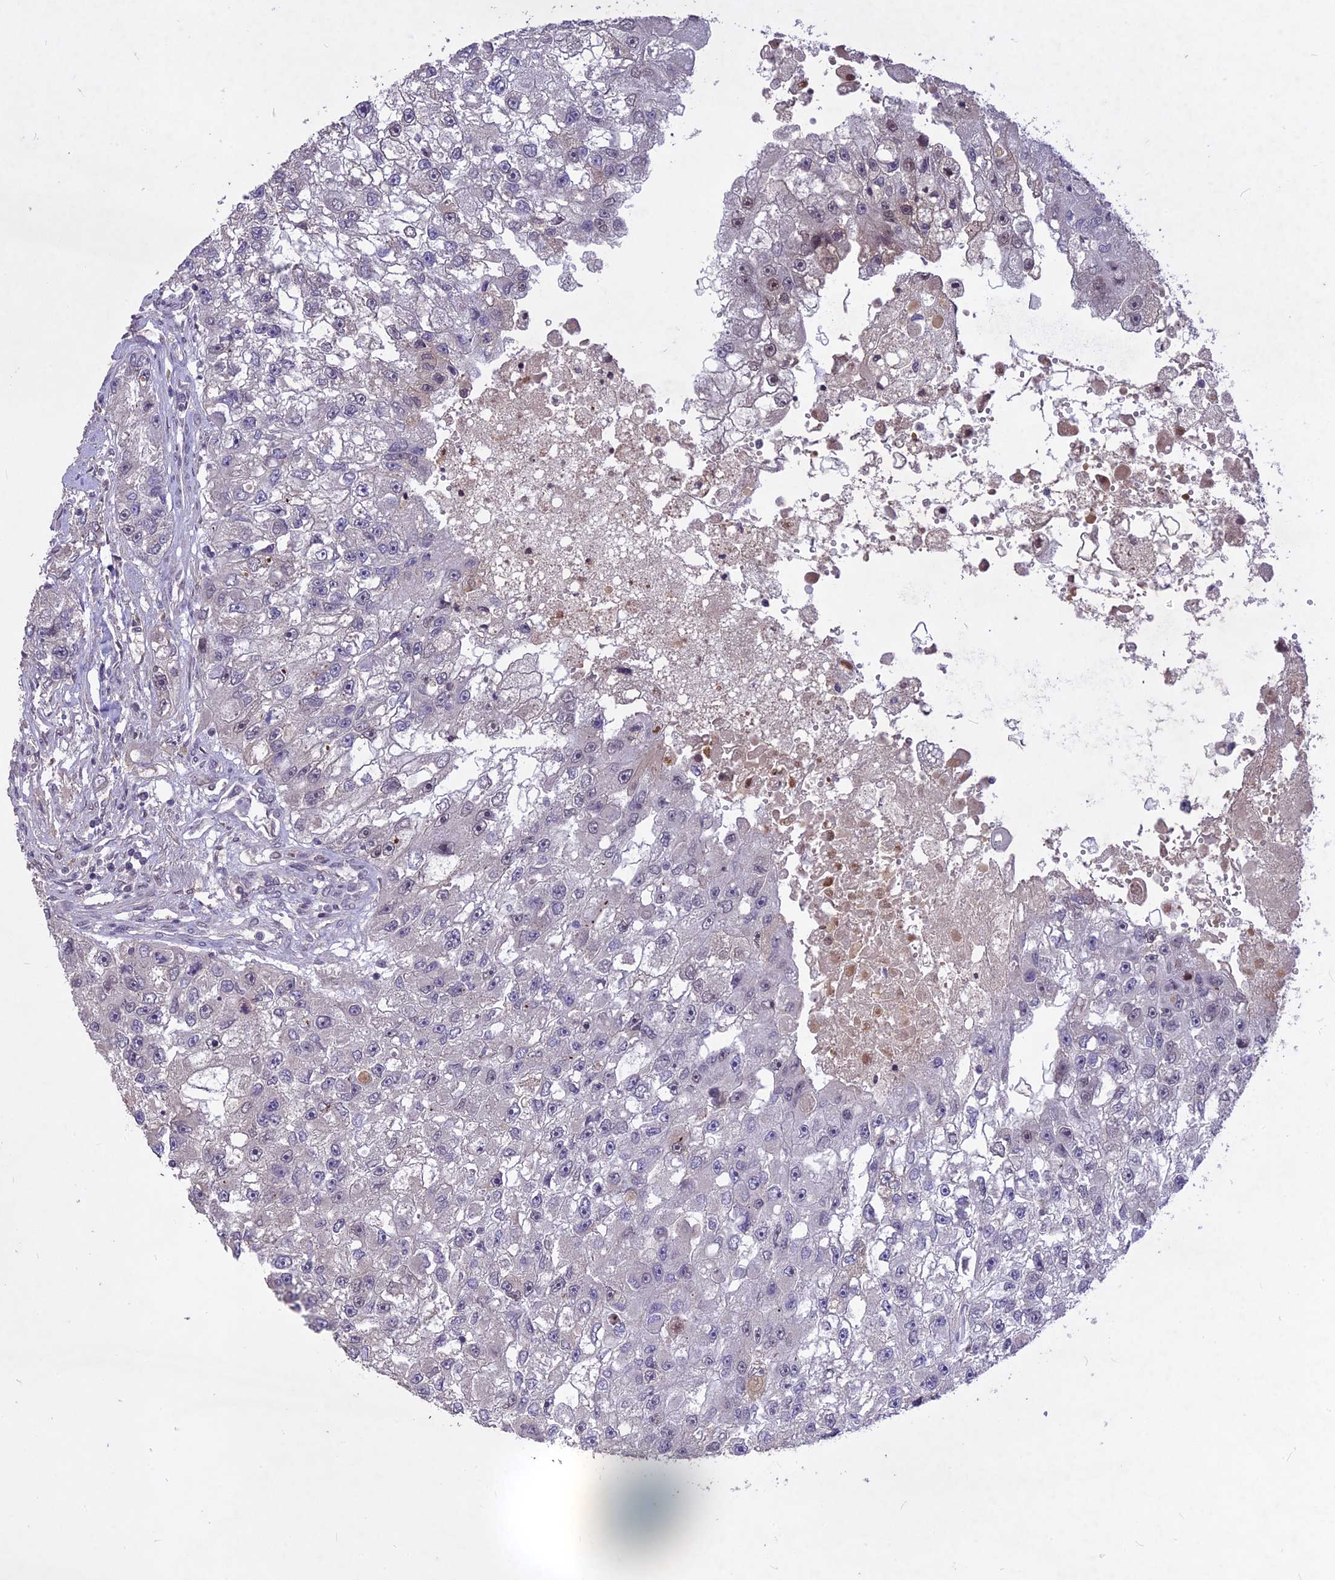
{"staining": {"intensity": "weak", "quantity": "<25%", "location": "nuclear"}, "tissue": "renal cancer", "cell_type": "Tumor cells", "image_type": "cancer", "snomed": [{"axis": "morphology", "description": "Adenocarcinoma, NOS"}, {"axis": "topography", "description": "Kidney"}], "caption": "A high-resolution micrograph shows immunohistochemistry (IHC) staining of adenocarcinoma (renal), which displays no significant staining in tumor cells. (DAB (3,3'-diaminobenzidine) immunohistochemistry, high magnification).", "gene": "DIS3", "patient": {"sex": "male", "age": 63}}